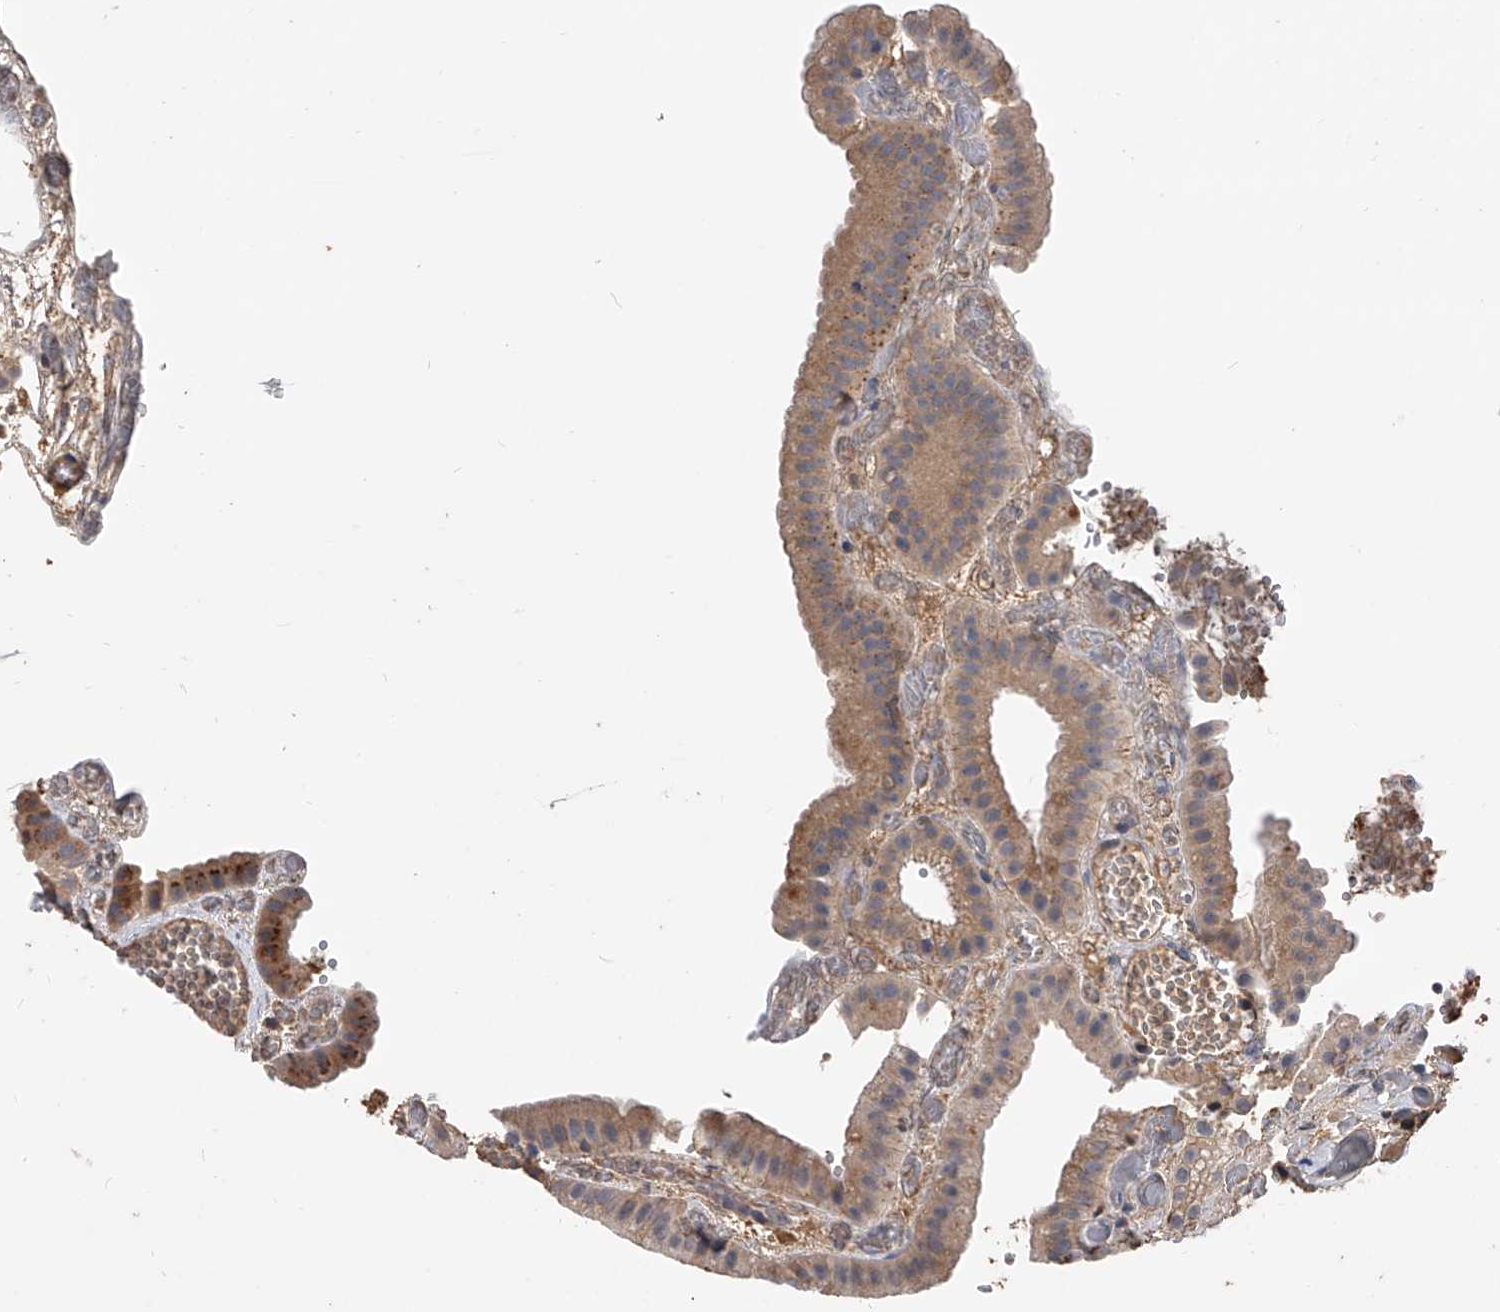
{"staining": {"intensity": "moderate", "quantity": "25%-75%", "location": "cytoplasmic/membranous"}, "tissue": "gallbladder", "cell_type": "Glandular cells", "image_type": "normal", "snomed": [{"axis": "morphology", "description": "Normal tissue, NOS"}, {"axis": "topography", "description": "Gallbladder"}], "caption": "The histopathology image exhibits a brown stain indicating the presence of a protein in the cytoplasmic/membranous of glandular cells in gallbladder. (IHC, brightfield microscopy, high magnification).", "gene": "ZNF25", "patient": {"sex": "female", "age": 64}}